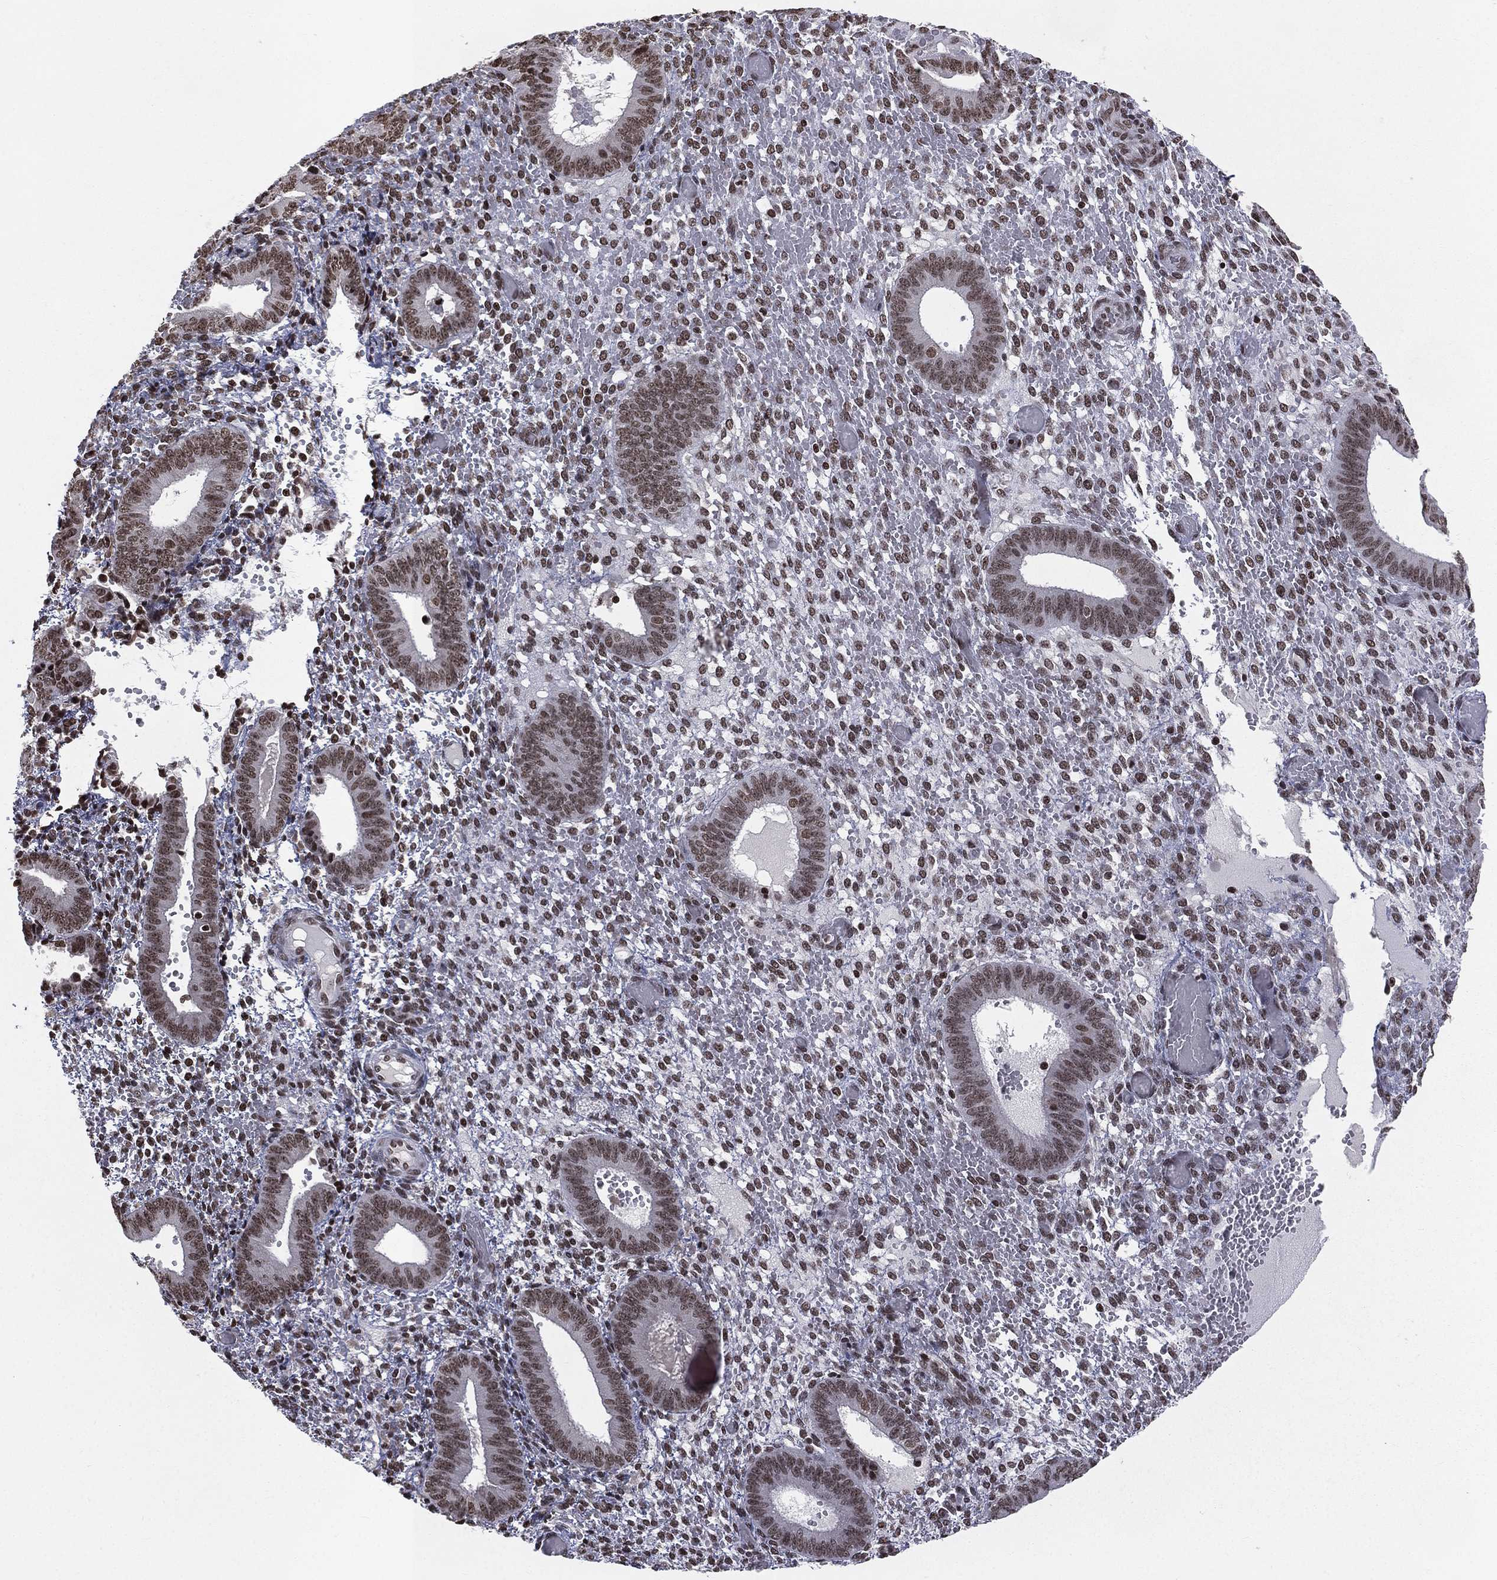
{"staining": {"intensity": "strong", "quantity": "25%-75%", "location": "nuclear"}, "tissue": "endometrium", "cell_type": "Cells in endometrial stroma", "image_type": "normal", "snomed": [{"axis": "morphology", "description": "Normal tissue, NOS"}, {"axis": "topography", "description": "Endometrium"}], "caption": "Protein staining by immunohistochemistry (IHC) shows strong nuclear staining in approximately 25%-75% of cells in endometrial stroma in unremarkable endometrium.", "gene": "RFX7", "patient": {"sex": "female", "age": 42}}